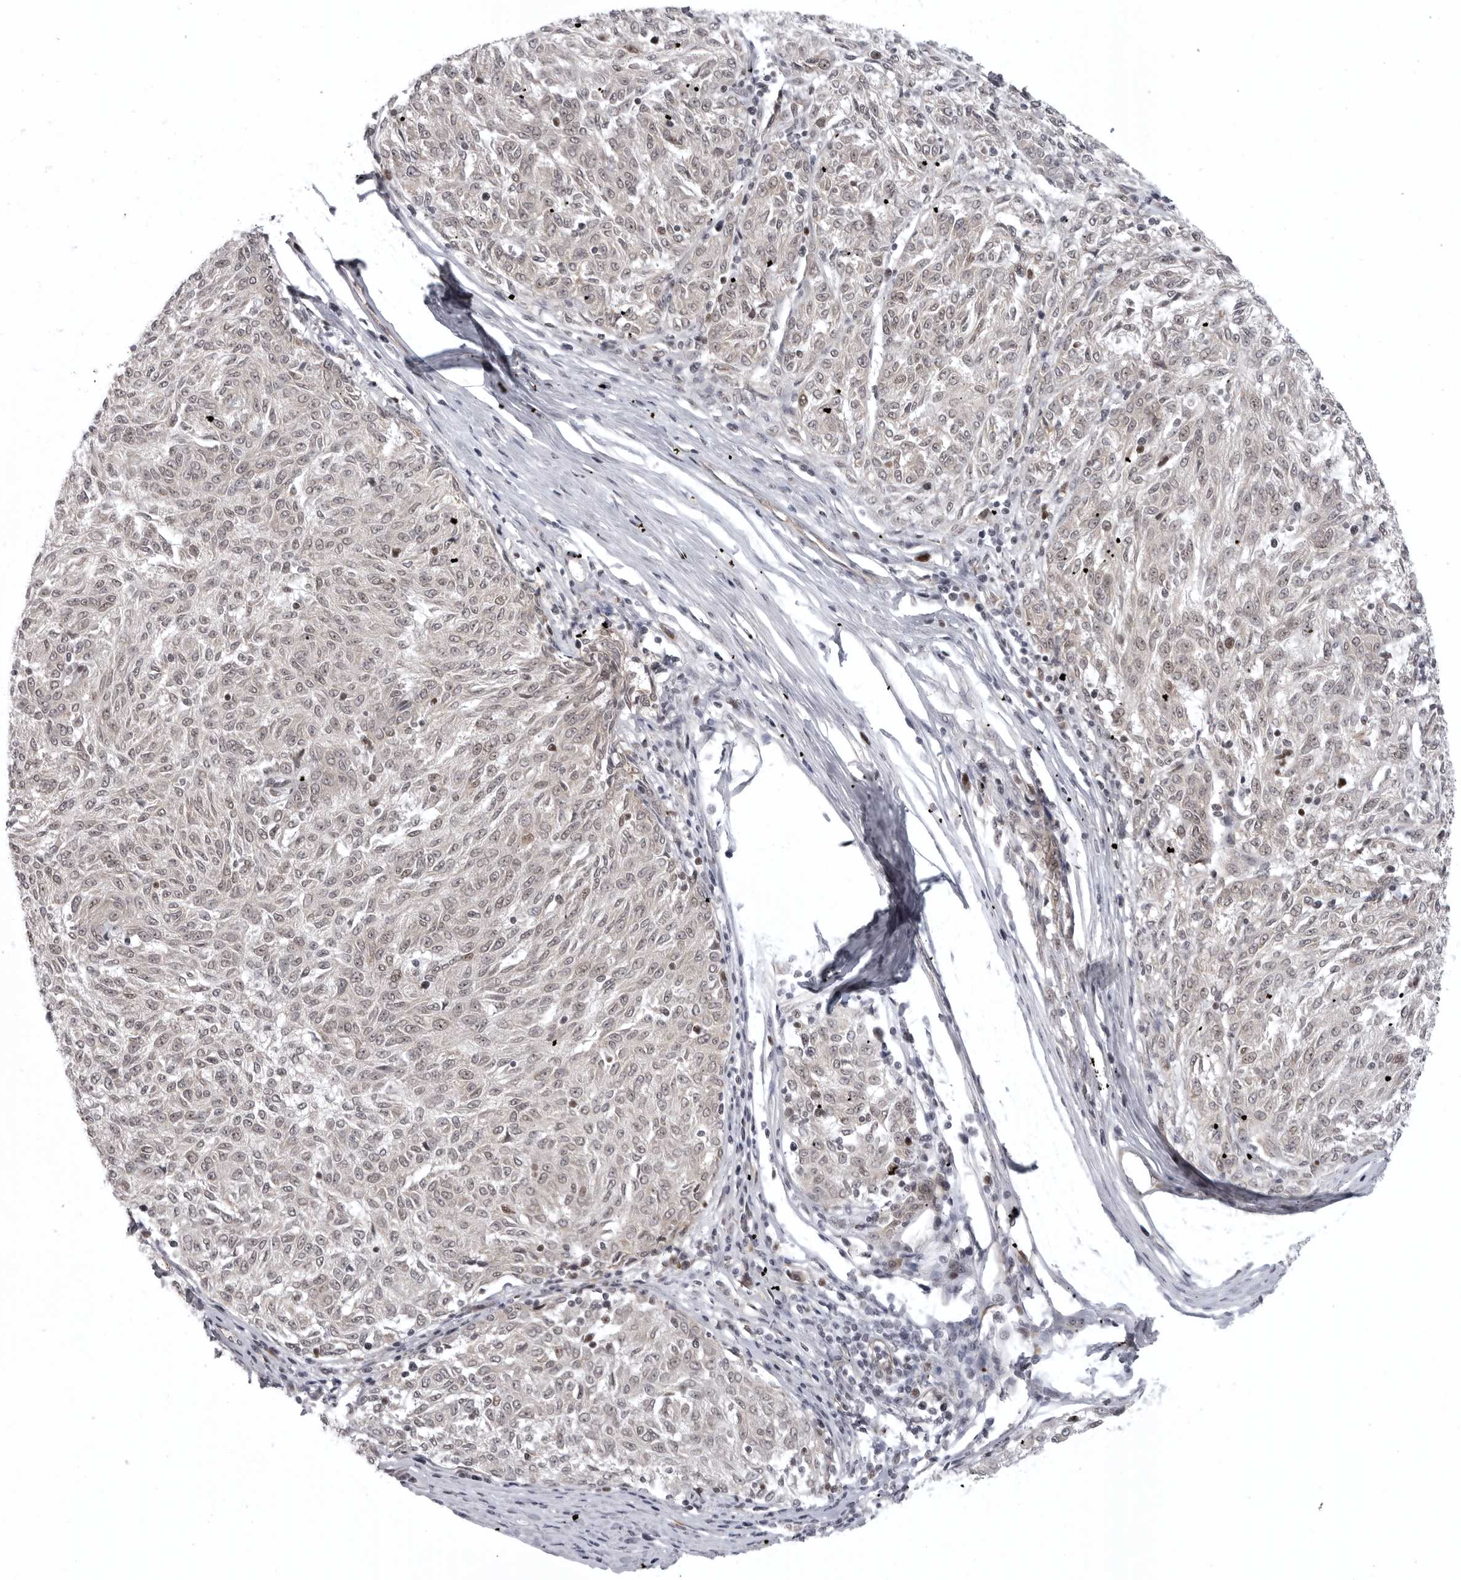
{"staining": {"intensity": "negative", "quantity": "none", "location": "none"}, "tissue": "melanoma", "cell_type": "Tumor cells", "image_type": "cancer", "snomed": [{"axis": "morphology", "description": "Malignant melanoma, NOS"}, {"axis": "topography", "description": "Skin"}], "caption": "Melanoma was stained to show a protein in brown. There is no significant staining in tumor cells. (DAB (3,3'-diaminobenzidine) IHC, high magnification).", "gene": "PRDM10", "patient": {"sex": "female", "age": 72}}